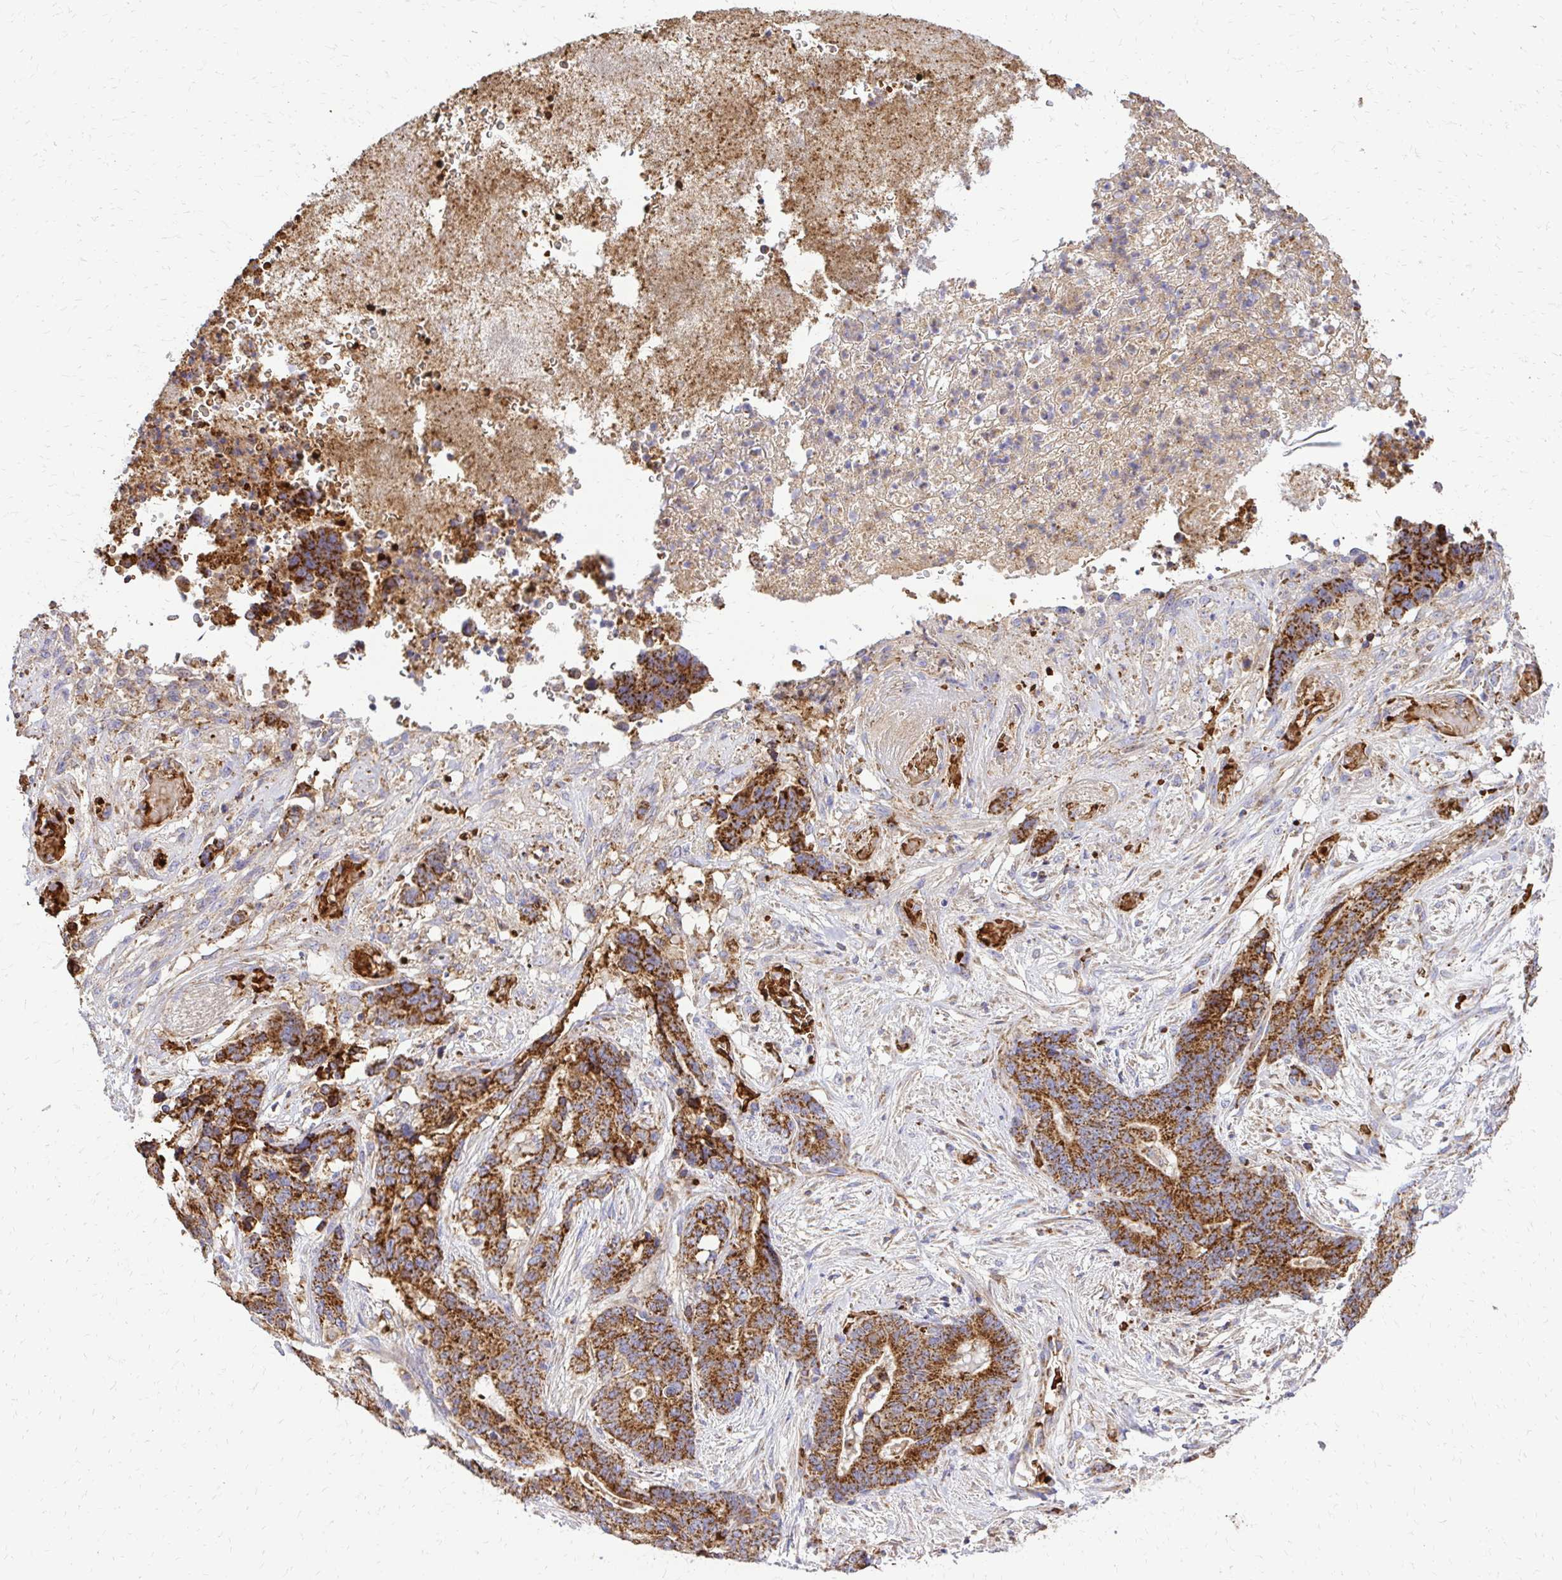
{"staining": {"intensity": "strong", "quantity": ">75%", "location": "cytoplasmic/membranous"}, "tissue": "stomach cancer", "cell_type": "Tumor cells", "image_type": "cancer", "snomed": [{"axis": "morphology", "description": "Normal tissue, NOS"}, {"axis": "morphology", "description": "Adenocarcinoma, NOS"}, {"axis": "topography", "description": "Stomach"}], "caption": "Protein expression analysis of human stomach cancer (adenocarcinoma) reveals strong cytoplasmic/membranous staining in approximately >75% of tumor cells.", "gene": "MRPL13", "patient": {"sex": "female", "age": 64}}